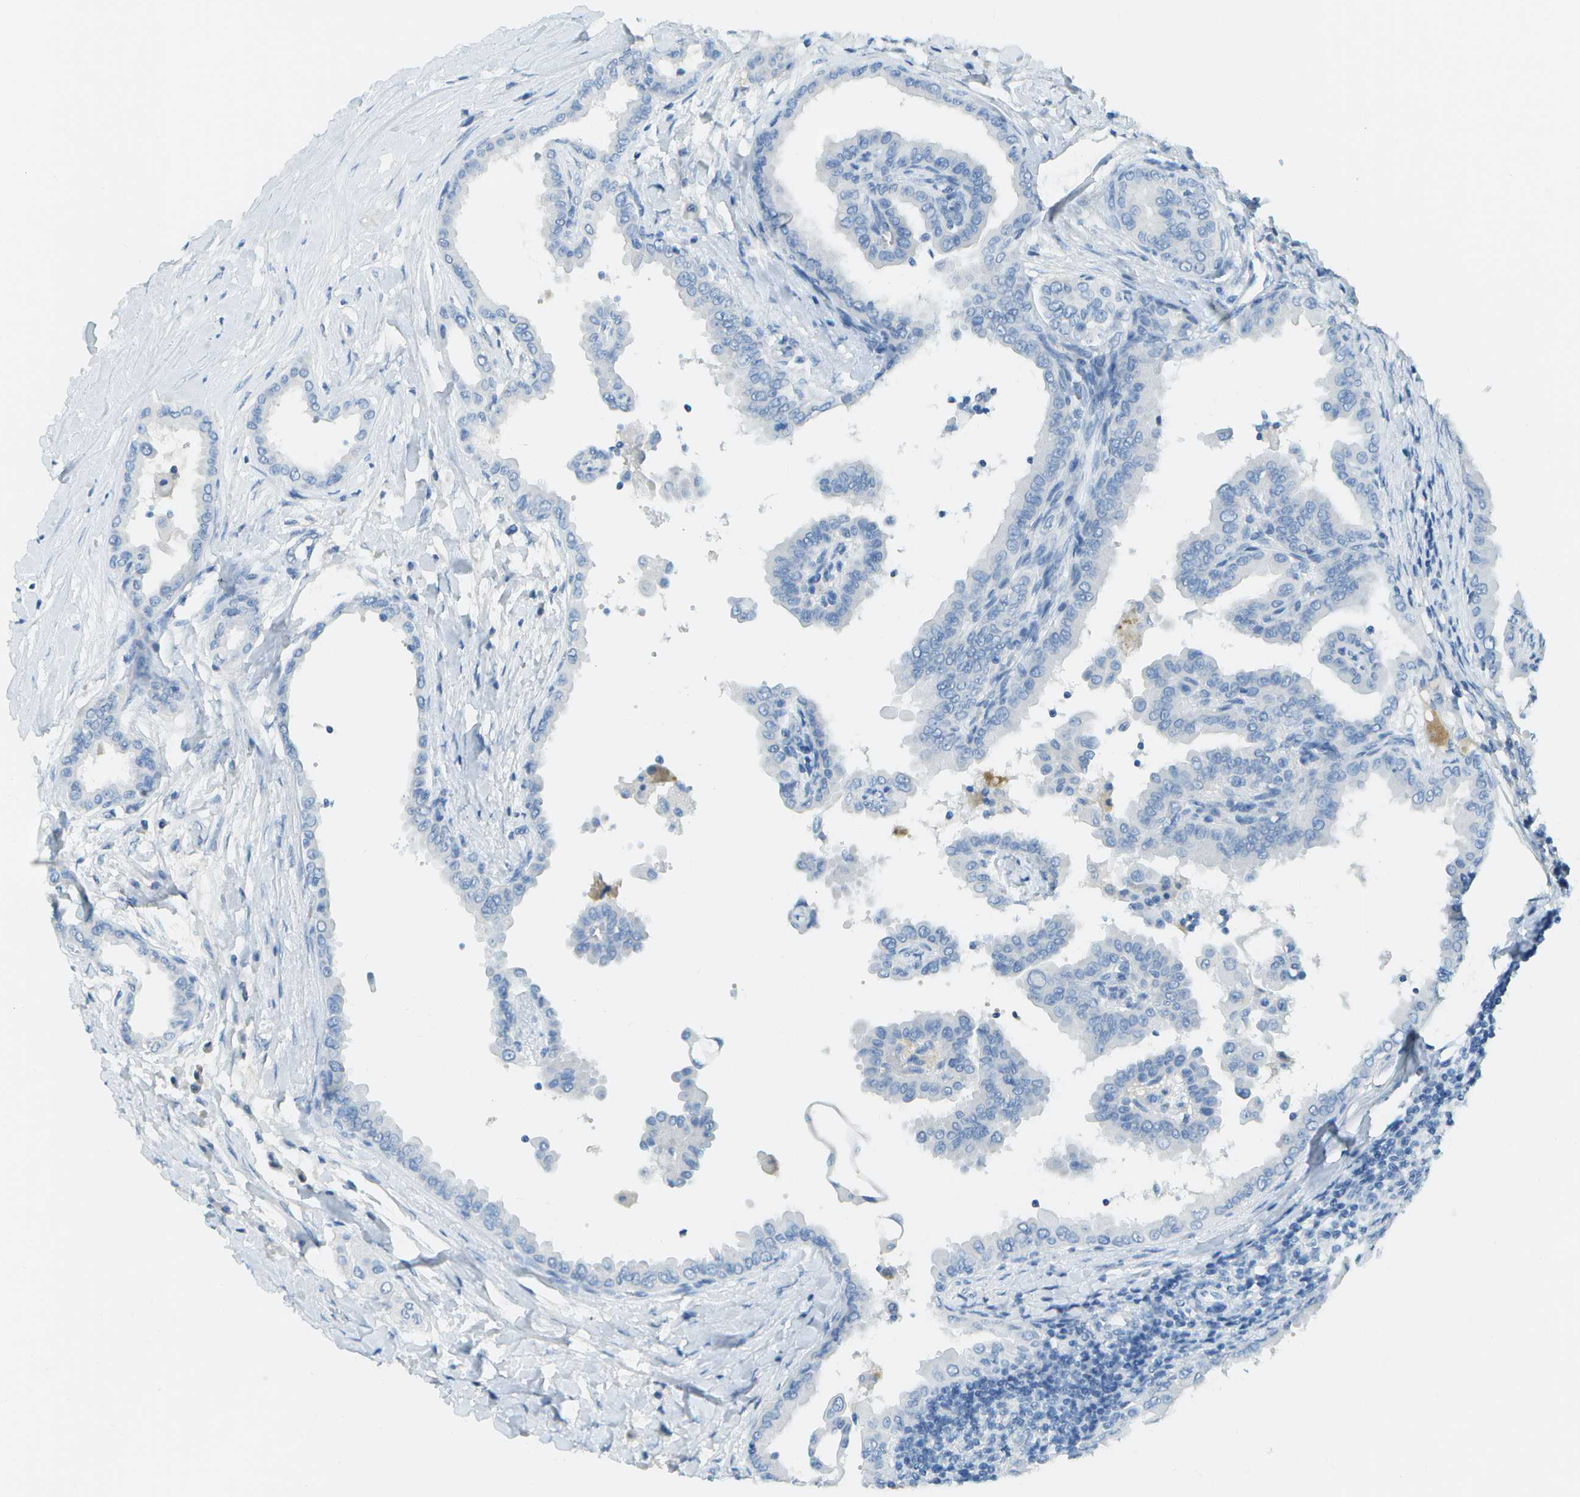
{"staining": {"intensity": "negative", "quantity": "none", "location": "none"}, "tissue": "thyroid cancer", "cell_type": "Tumor cells", "image_type": "cancer", "snomed": [{"axis": "morphology", "description": "Papillary adenocarcinoma, NOS"}, {"axis": "topography", "description": "Thyroid gland"}], "caption": "Tumor cells show no significant protein expression in thyroid papillary adenocarcinoma.", "gene": "C1S", "patient": {"sex": "male", "age": 33}}